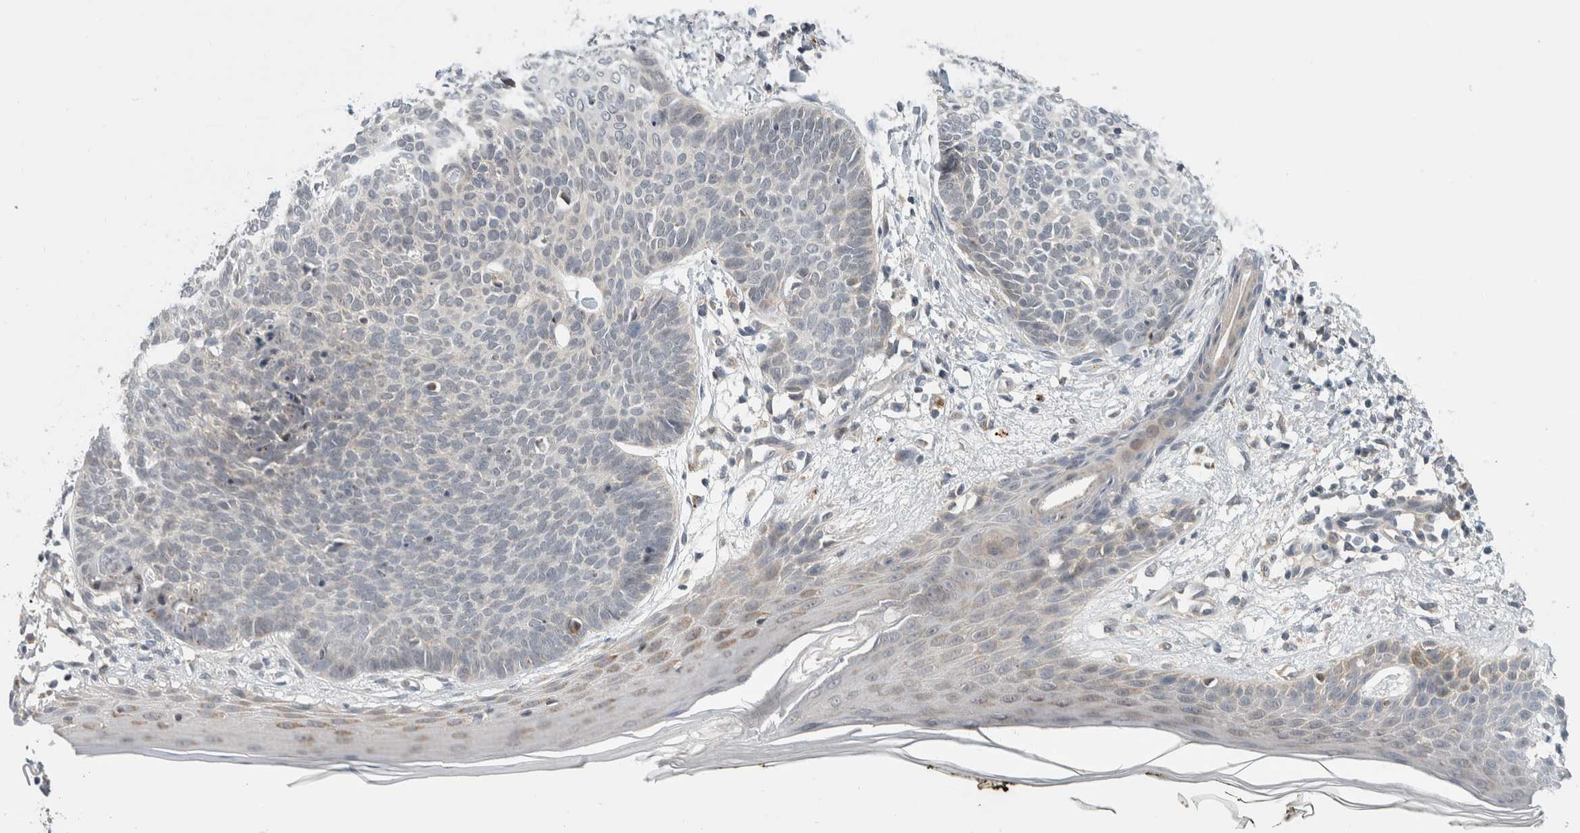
{"staining": {"intensity": "negative", "quantity": "none", "location": "none"}, "tissue": "skin cancer", "cell_type": "Tumor cells", "image_type": "cancer", "snomed": [{"axis": "morphology", "description": "Normal tissue, NOS"}, {"axis": "morphology", "description": "Basal cell carcinoma"}, {"axis": "topography", "description": "Skin"}], "caption": "Immunohistochemical staining of human basal cell carcinoma (skin) exhibits no significant positivity in tumor cells. (Brightfield microscopy of DAB (3,3'-diaminobenzidine) immunohistochemistry (IHC) at high magnification).", "gene": "SHPK", "patient": {"sex": "male", "age": 50}}